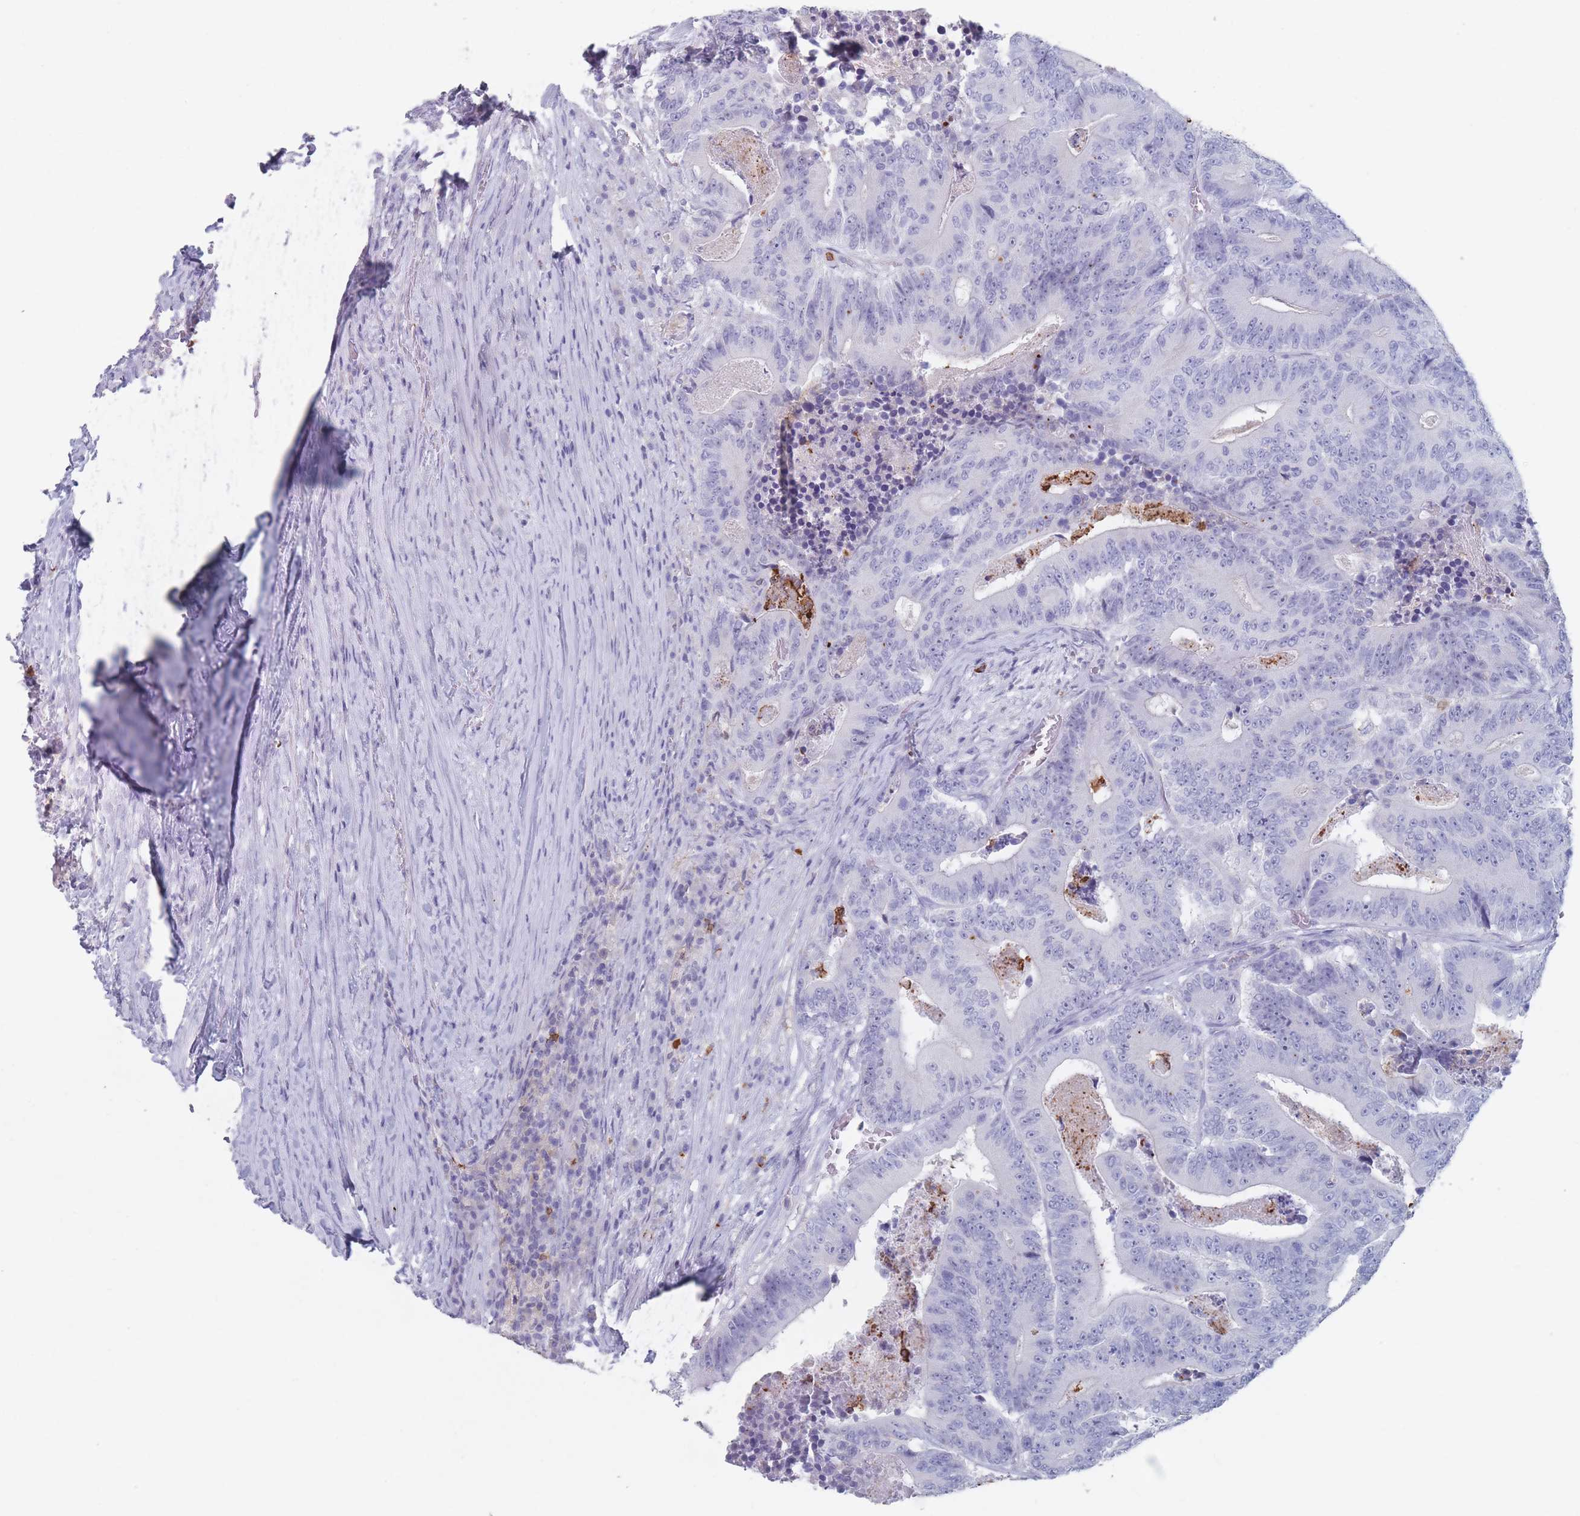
{"staining": {"intensity": "negative", "quantity": "none", "location": "none"}, "tissue": "colorectal cancer", "cell_type": "Tumor cells", "image_type": "cancer", "snomed": [{"axis": "morphology", "description": "Adenocarcinoma, NOS"}, {"axis": "topography", "description": "Colon"}], "caption": "A photomicrograph of colorectal cancer (adenocarcinoma) stained for a protein reveals no brown staining in tumor cells.", "gene": "ATP1A3", "patient": {"sex": "male", "age": 83}}